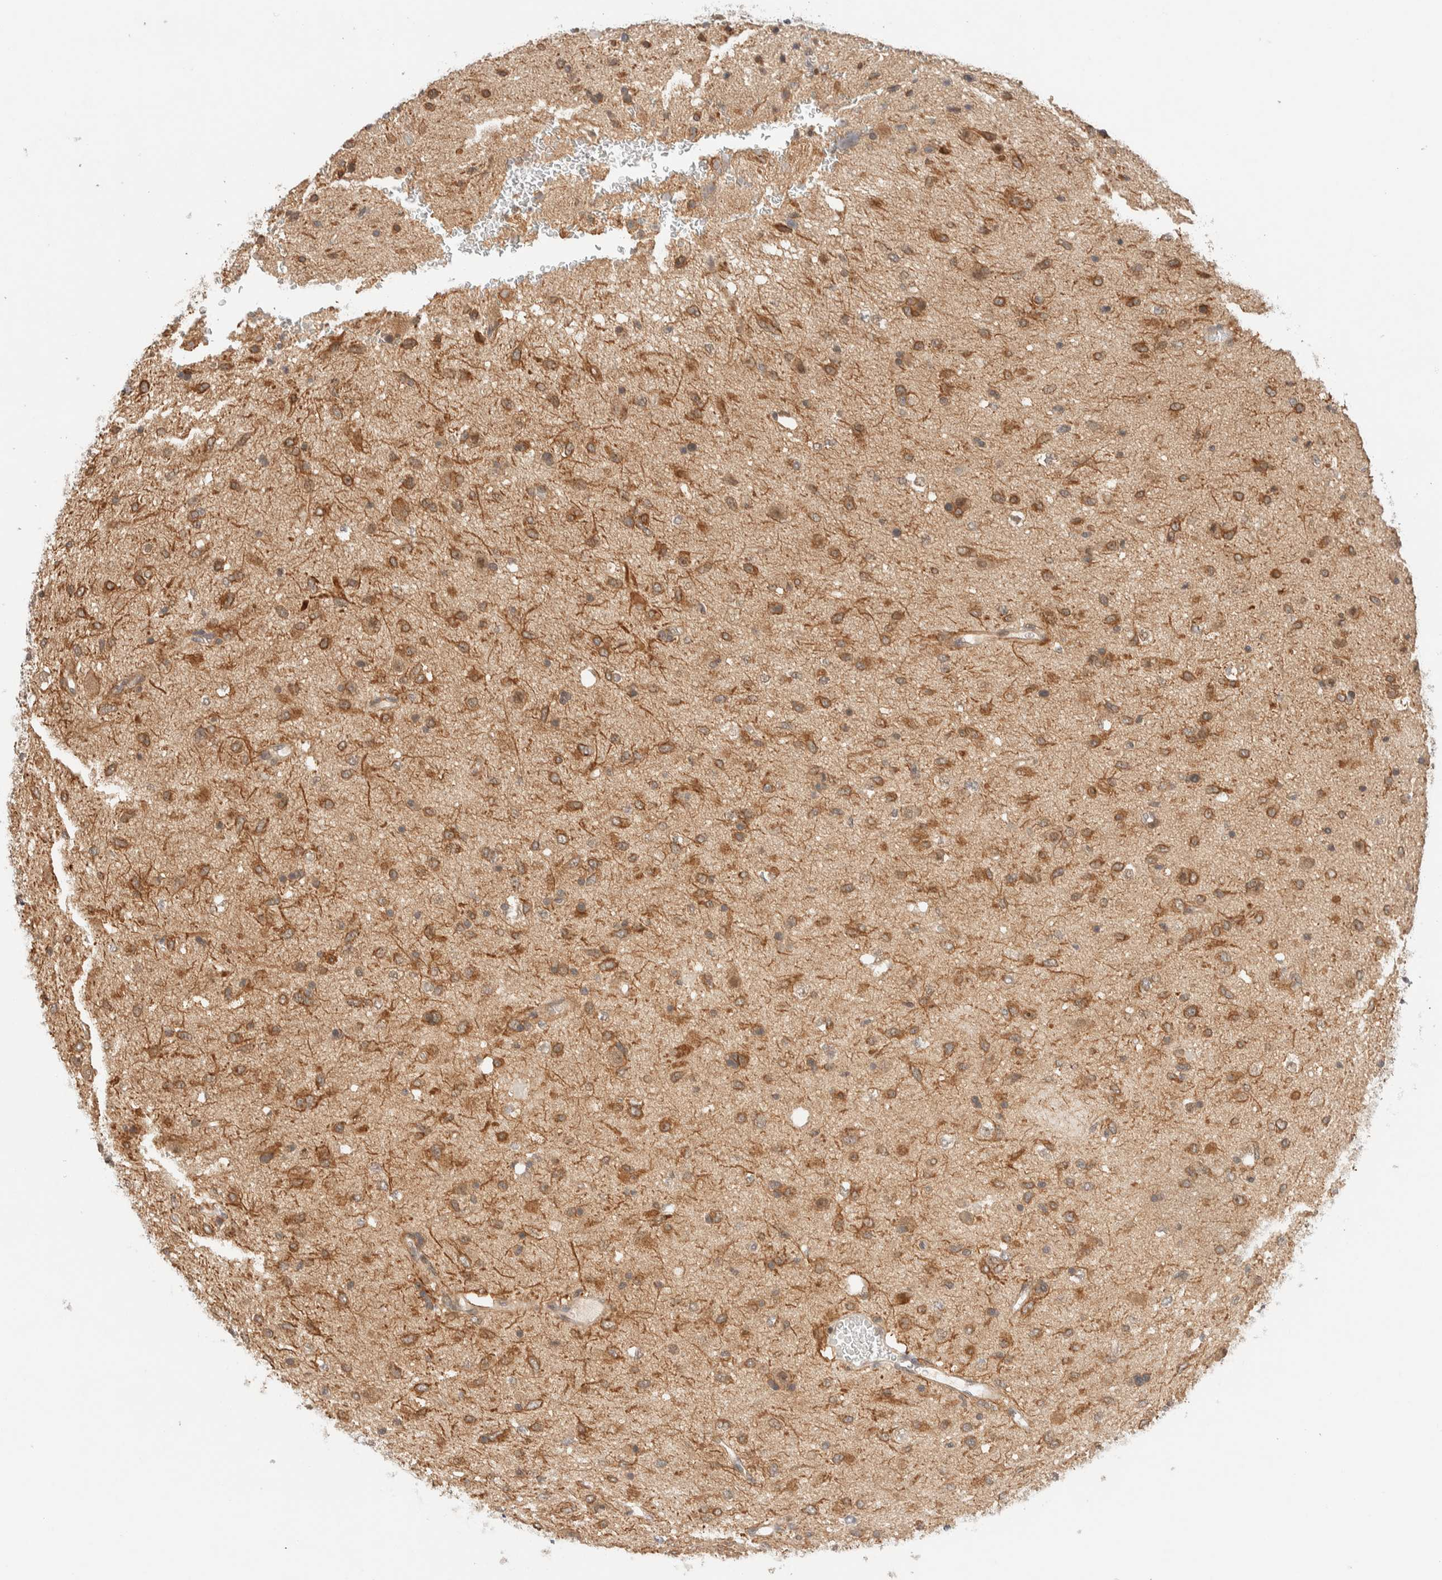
{"staining": {"intensity": "moderate", "quantity": ">75%", "location": "cytoplasmic/membranous"}, "tissue": "glioma", "cell_type": "Tumor cells", "image_type": "cancer", "snomed": [{"axis": "morphology", "description": "Glioma, malignant, Low grade"}, {"axis": "topography", "description": "Brain"}], "caption": "Immunohistochemical staining of human glioma demonstrates moderate cytoplasmic/membranous protein staining in about >75% of tumor cells. Ihc stains the protein in brown and the nuclei are stained blue.", "gene": "C8orf76", "patient": {"sex": "male", "age": 77}}